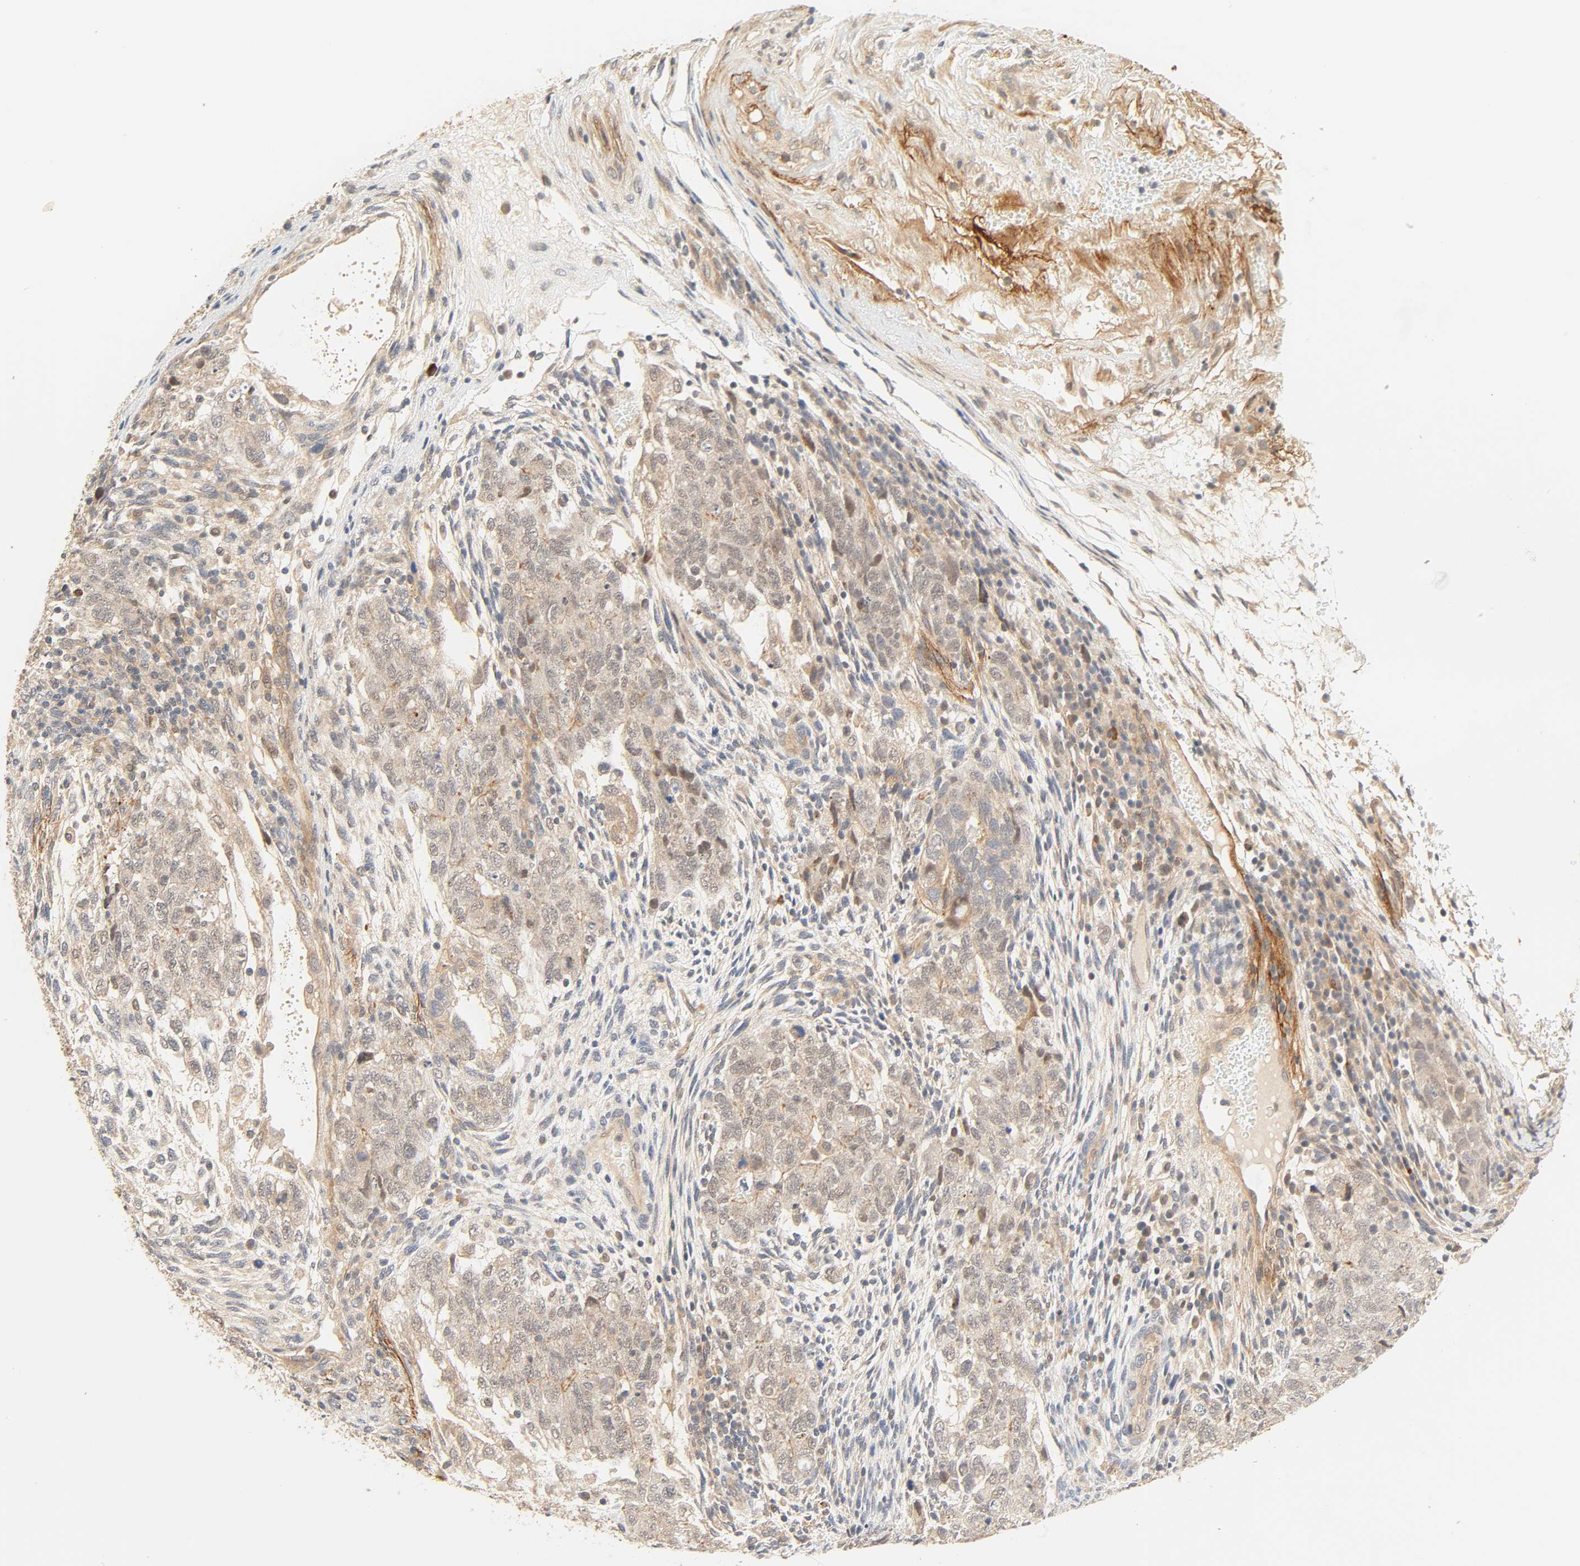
{"staining": {"intensity": "weak", "quantity": "25%-75%", "location": "cytoplasmic/membranous"}, "tissue": "testis cancer", "cell_type": "Tumor cells", "image_type": "cancer", "snomed": [{"axis": "morphology", "description": "Normal tissue, NOS"}, {"axis": "morphology", "description": "Carcinoma, Embryonal, NOS"}, {"axis": "topography", "description": "Testis"}], "caption": "A photomicrograph of embryonal carcinoma (testis) stained for a protein reveals weak cytoplasmic/membranous brown staining in tumor cells.", "gene": "CACNA1G", "patient": {"sex": "male", "age": 36}}